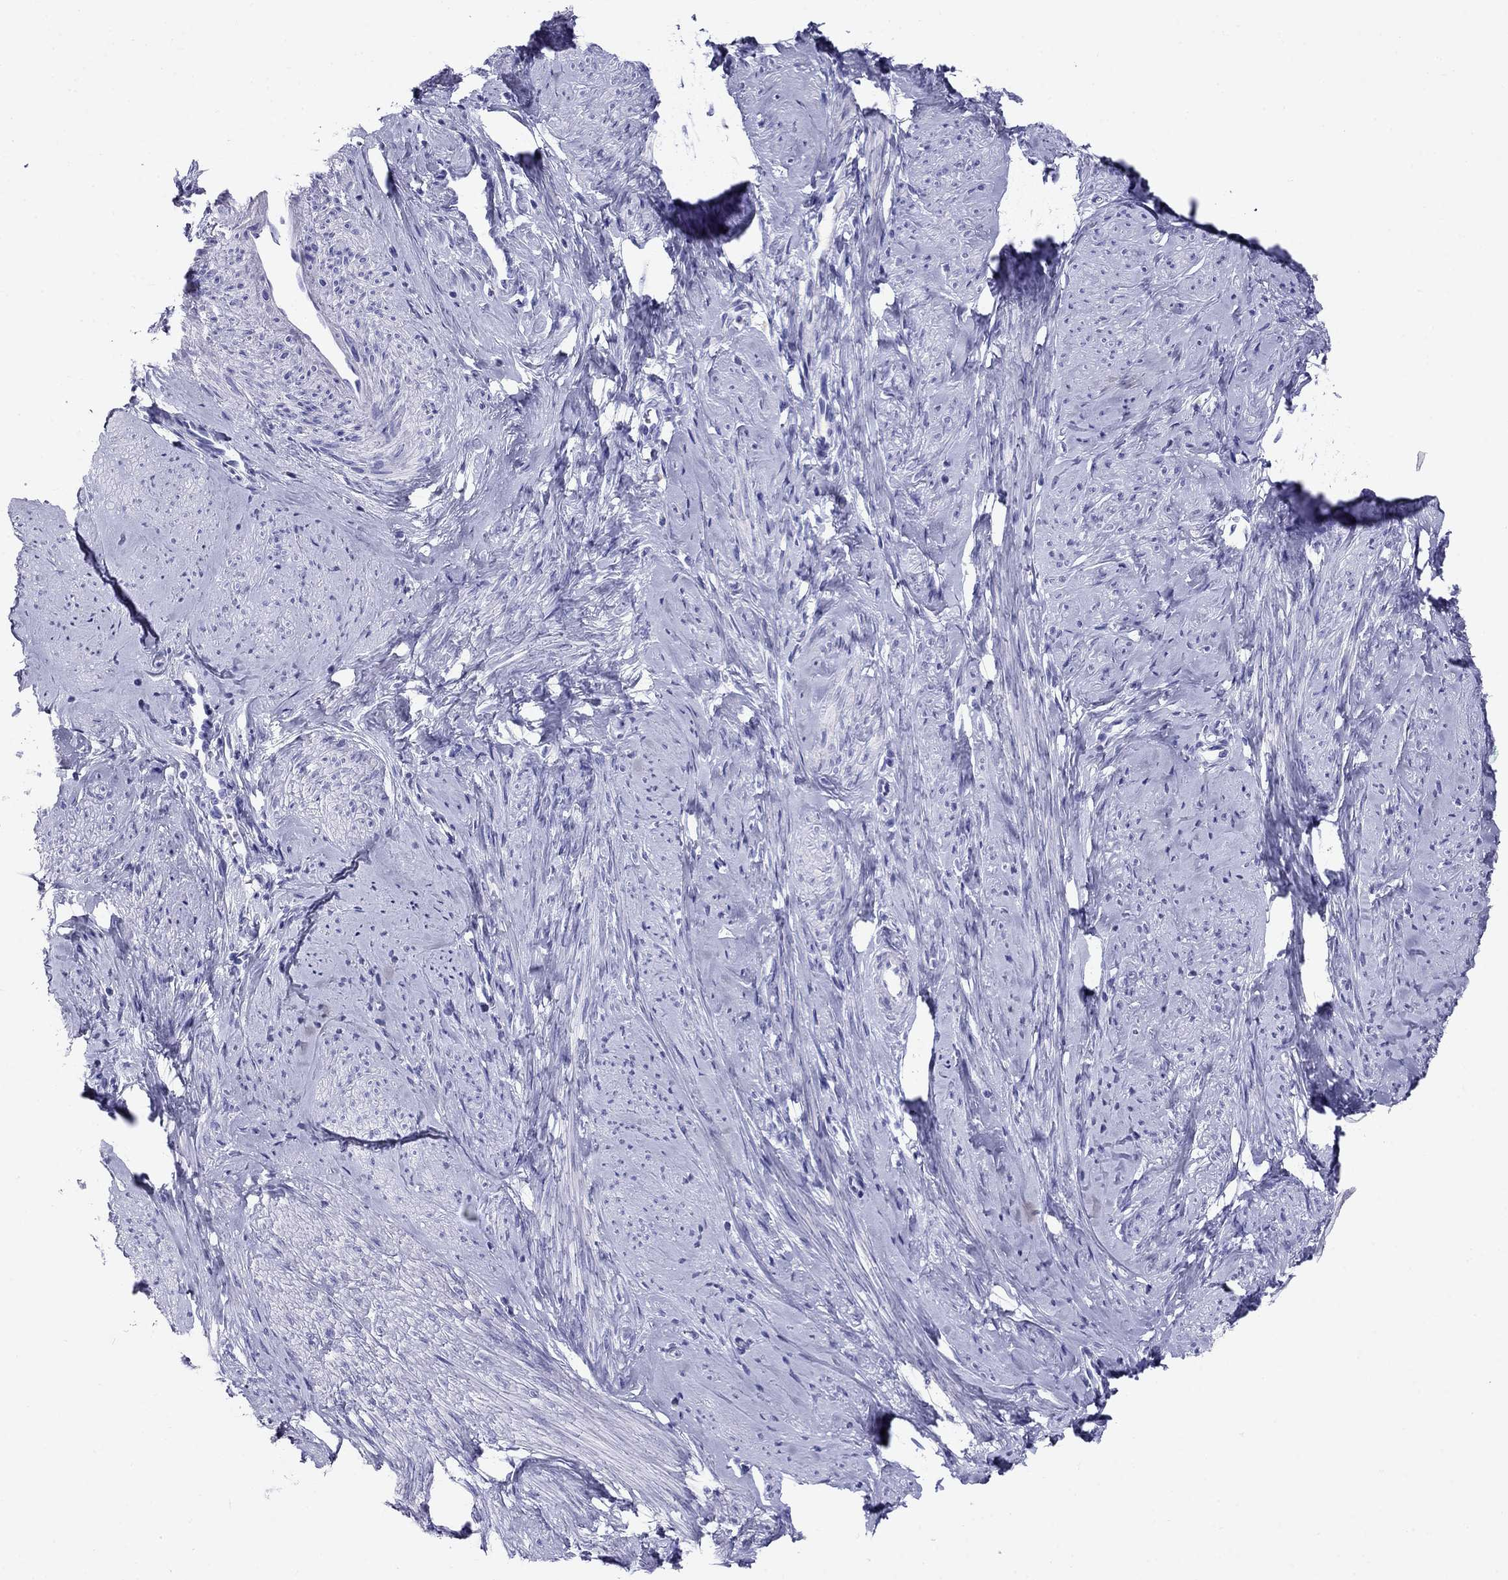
{"staining": {"intensity": "negative", "quantity": "none", "location": "none"}, "tissue": "smooth muscle", "cell_type": "Smooth muscle cells", "image_type": "normal", "snomed": [{"axis": "morphology", "description": "Normal tissue, NOS"}, {"axis": "topography", "description": "Smooth muscle"}], "caption": "Human smooth muscle stained for a protein using IHC demonstrates no staining in smooth muscle cells.", "gene": "MC5R", "patient": {"sex": "female", "age": 48}}